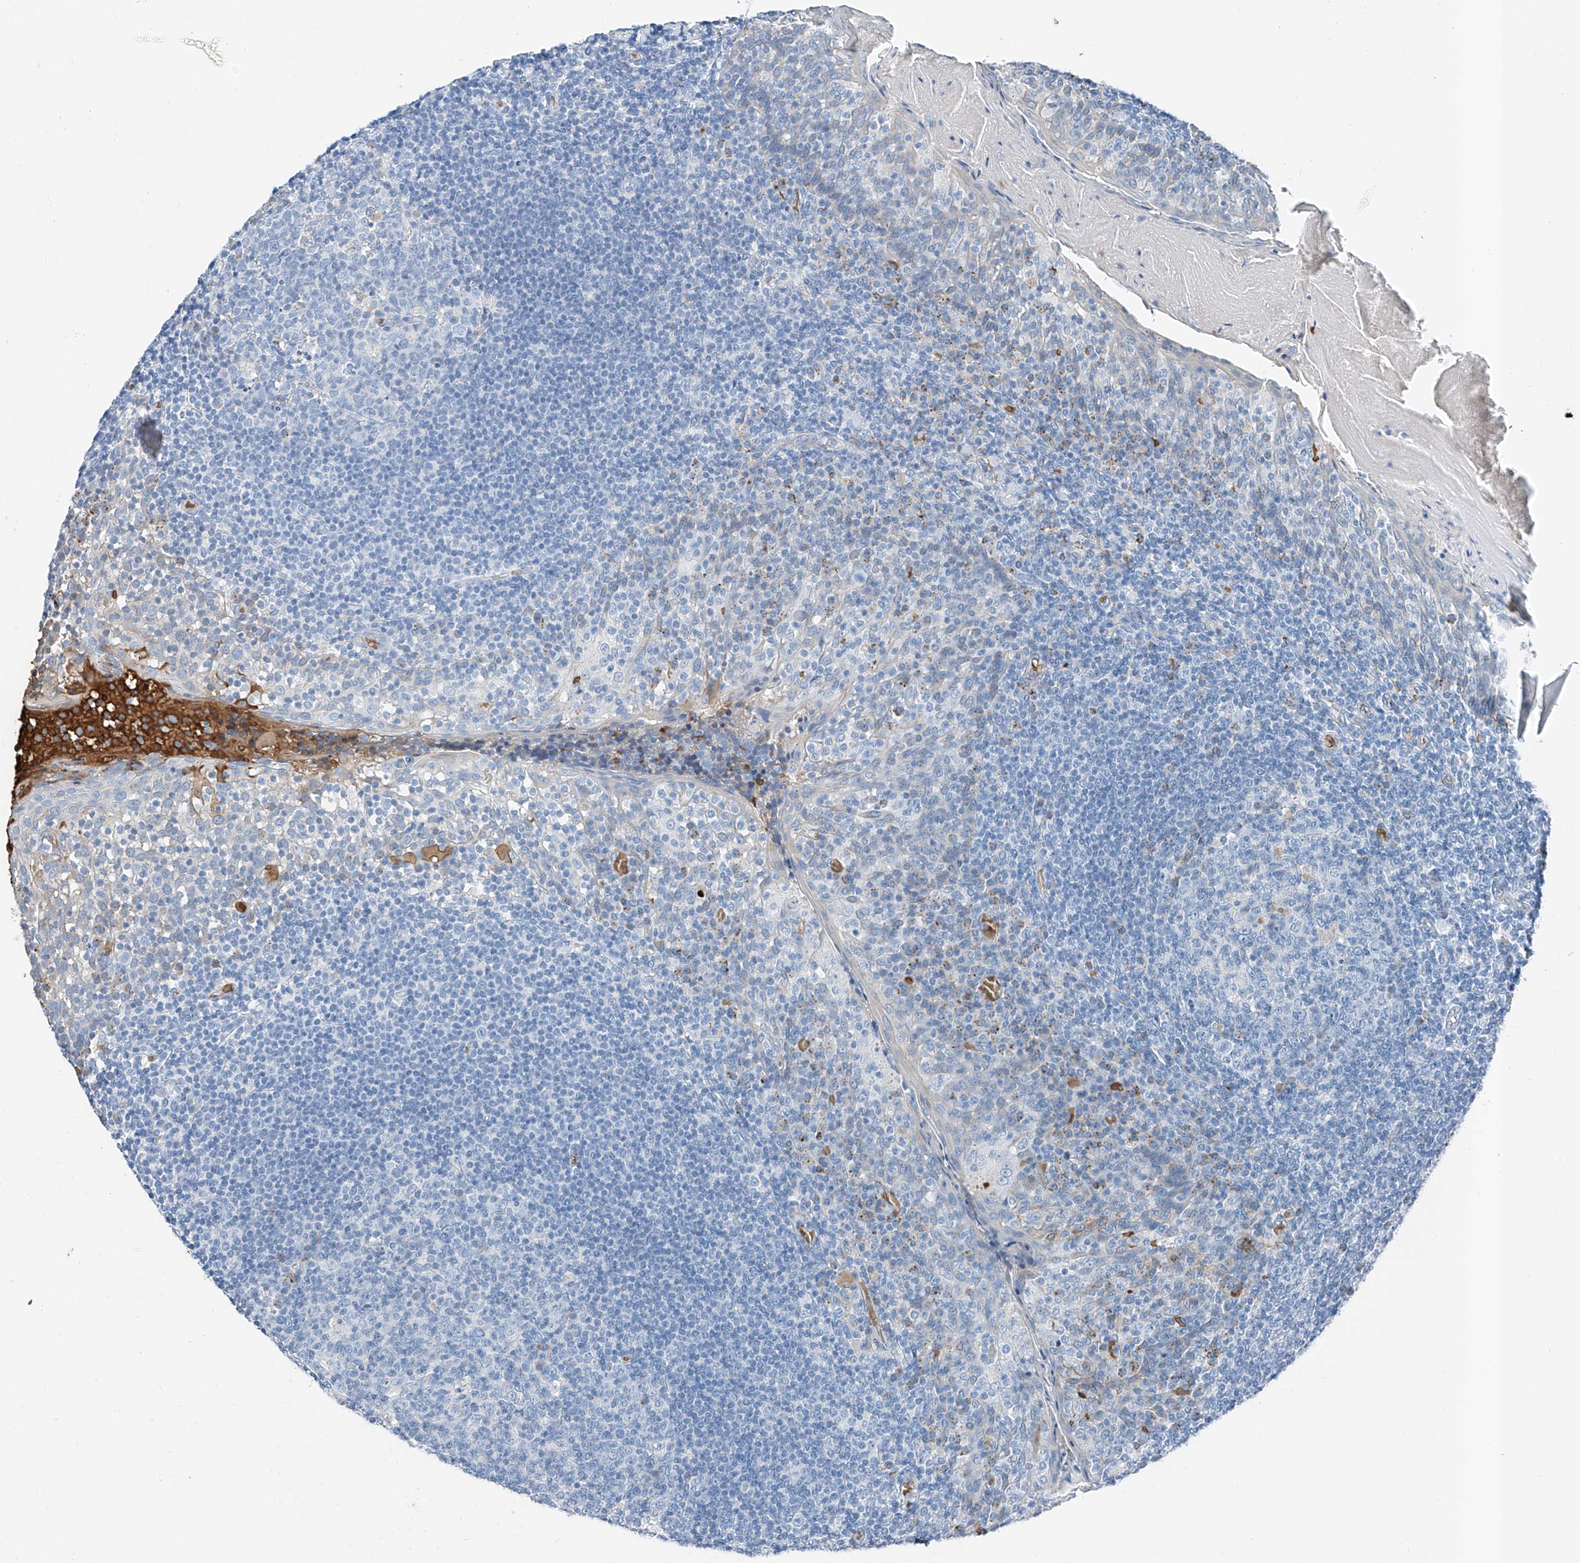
{"staining": {"intensity": "negative", "quantity": "none", "location": "none"}, "tissue": "tonsil", "cell_type": "Germinal center cells", "image_type": "normal", "snomed": [{"axis": "morphology", "description": "Normal tissue, NOS"}, {"axis": "topography", "description": "Tonsil"}], "caption": "Immunohistochemistry (IHC) image of unremarkable tonsil: tonsil stained with DAB (3,3'-diaminobenzidine) demonstrates no significant protein positivity in germinal center cells. Brightfield microscopy of IHC stained with DAB (brown) and hematoxylin (blue), captured at high magnification.", "gene": "PRSS23", "patient": {"sex": "female", "age": 19}}